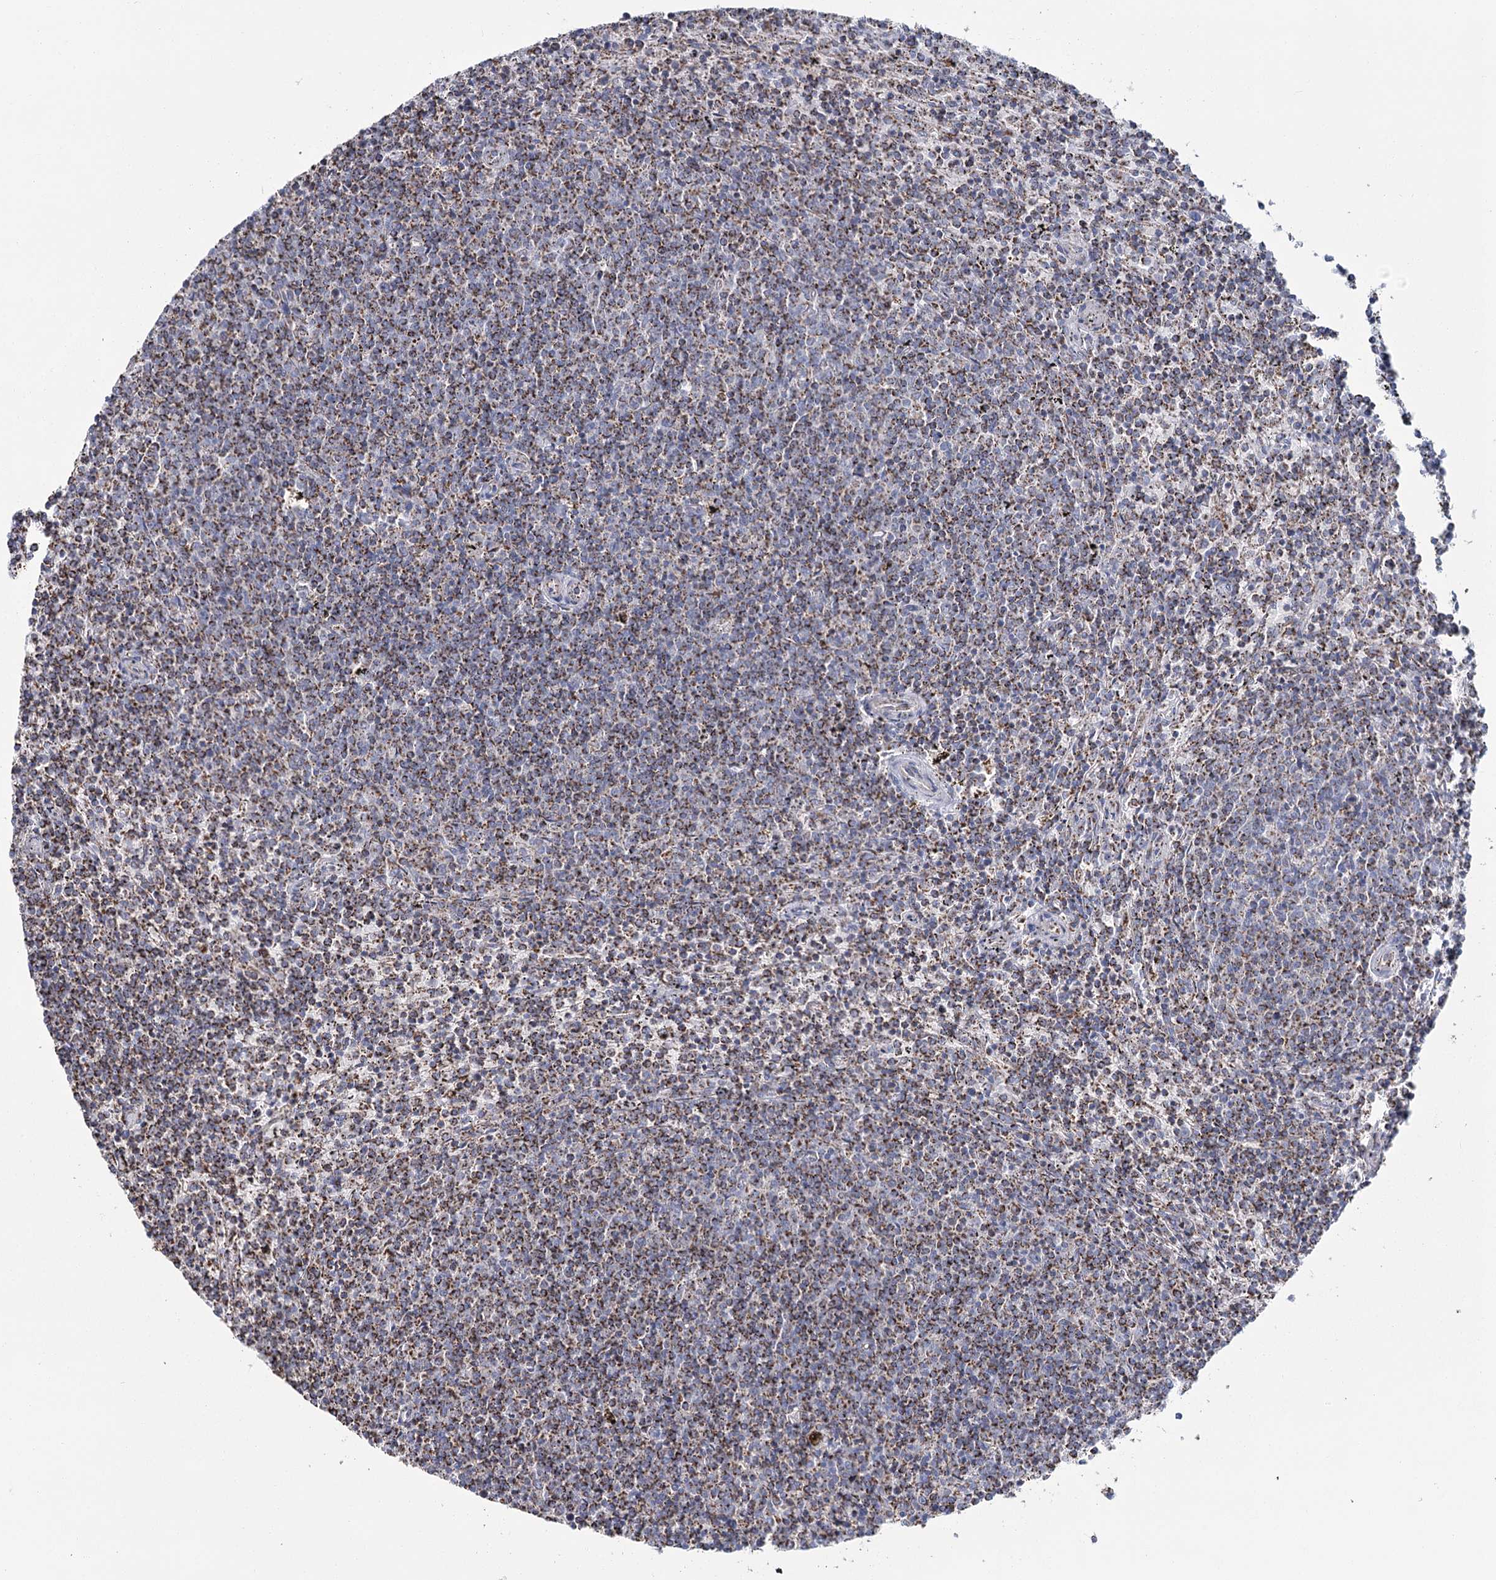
{"staining": {"intensity": "moderate", "quantity": ">75%", "location": "cytoplasmic/membranous"}, "tissue": "lymphoma", "cell_type": "Tumor cells", "image_type": "cancer", "snomed": [{"axis": "morphology", "description": "Malignant lymphoma, non-Hodgkin's type, Low grade"}, {"axis": "topography", "description": "Spleen"}], "caption": "Protein staining demonstrates moderate cytoplasmic/membranous positivity in approximately >75% of tumor cells in low-grade malignant lymphoma, non-Hodgkin's type. The staining was performed using DAB (3,3'-diaminobenzidine) to visualize the protein expression in brown, while the nuclei were stained in blue with hematoxylin (Magnification: 20x).", "gene": "MRPL44", "patient": {"sex": "female", "age": 50}}